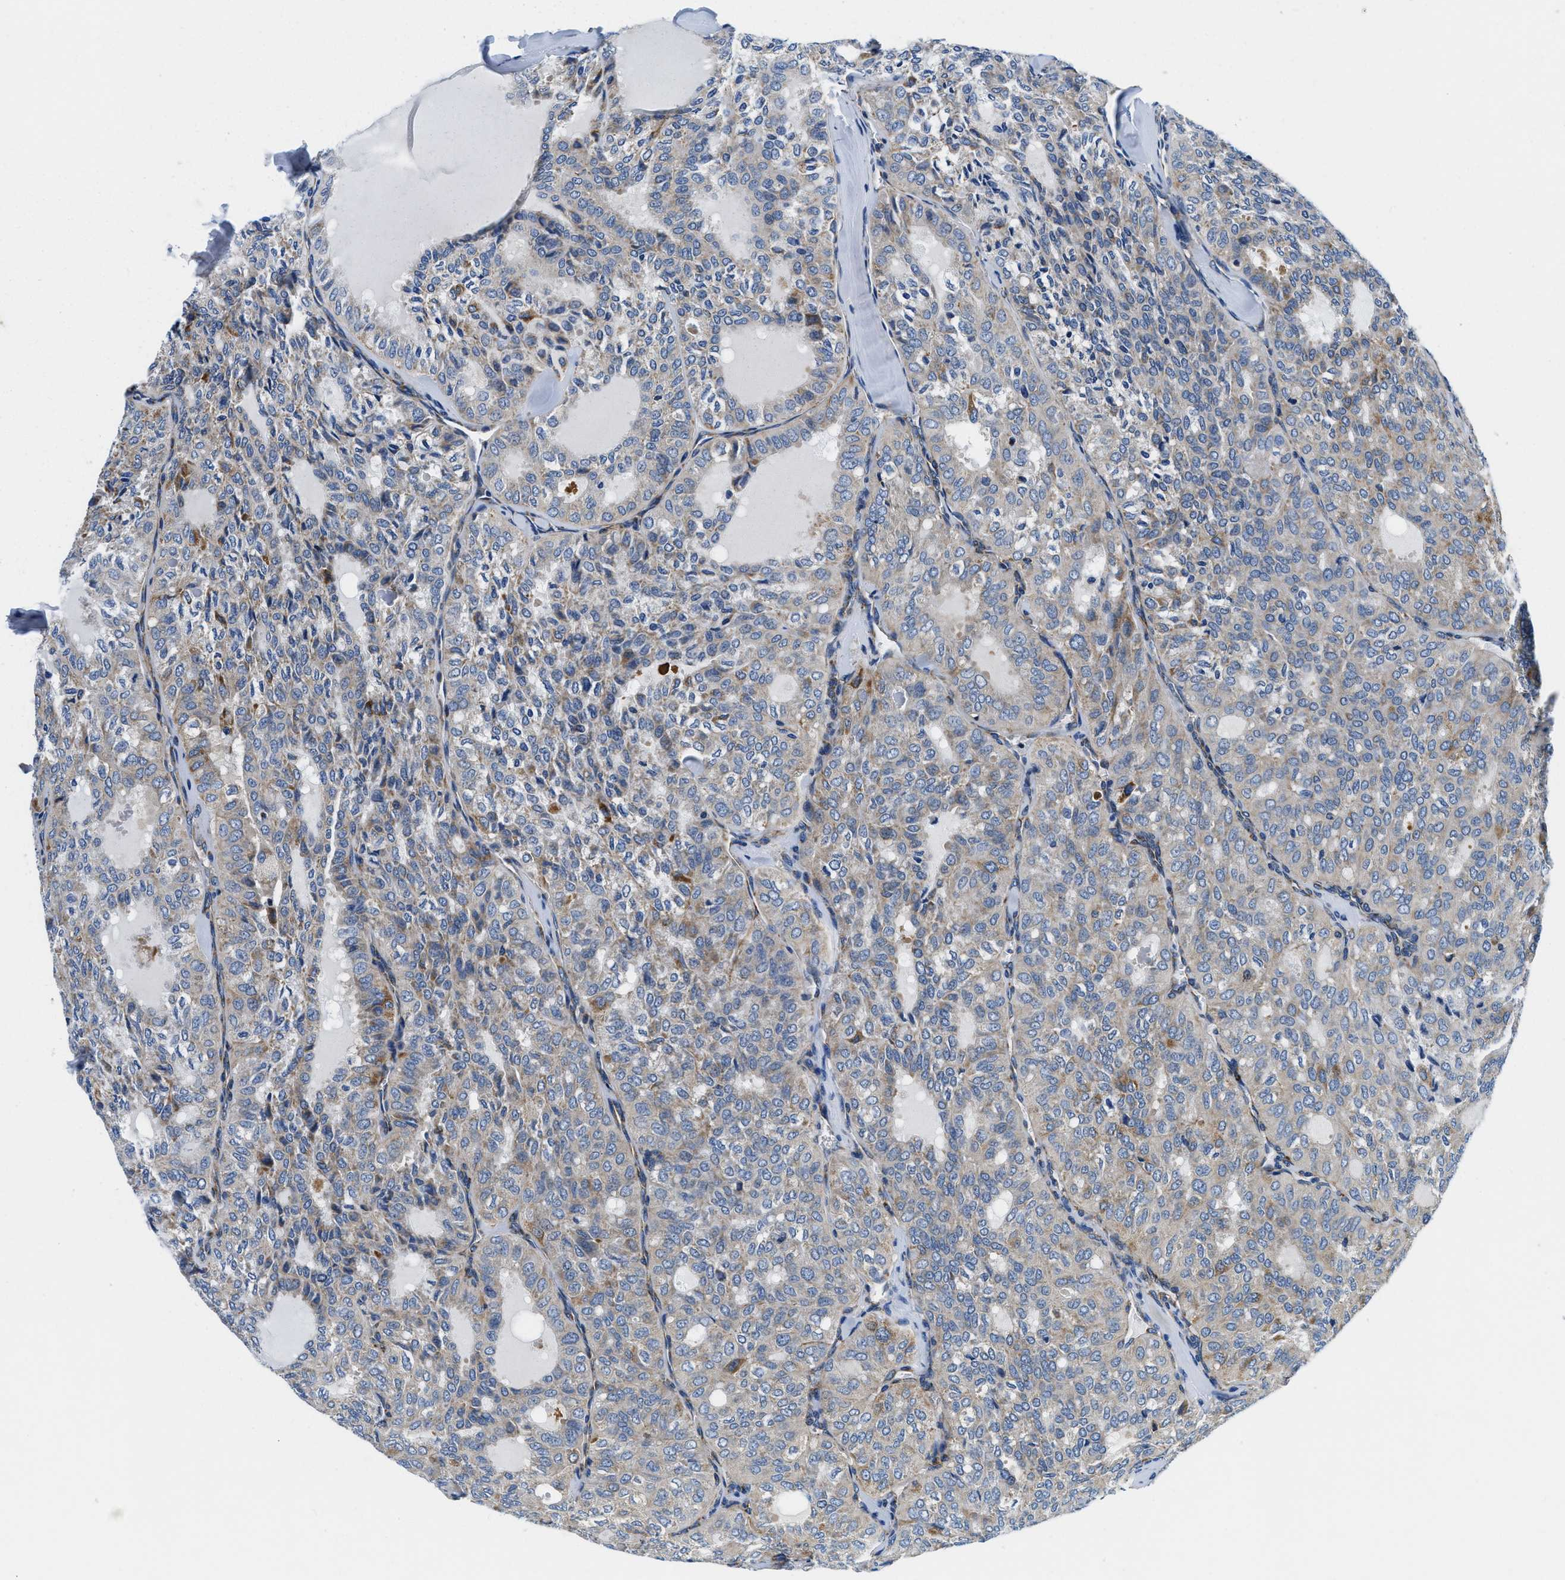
{"staining": {"intensity": "moderate", "quantity": "<25%", "location": "cytoplasmic/membranous"}, "tissue": "thyroid cancer", "cell_type": "Tumor cells", "image_type": "cancer", "snomed": [{"axis": "morphology", "description": "Follicular adenoma carcinoma, NOS"}, {"axis": "topography", "description": "Thyroid gland"}], "caption": "The histopathology image exhibits staining of follicular adenoma carcinoma (thyroid), revealing moderate cytoplasmic/membranous protein expression (brown color) within tumor cells.", "gene": "SAMD4B", "patient": {"sex": "male", "age": 75}}